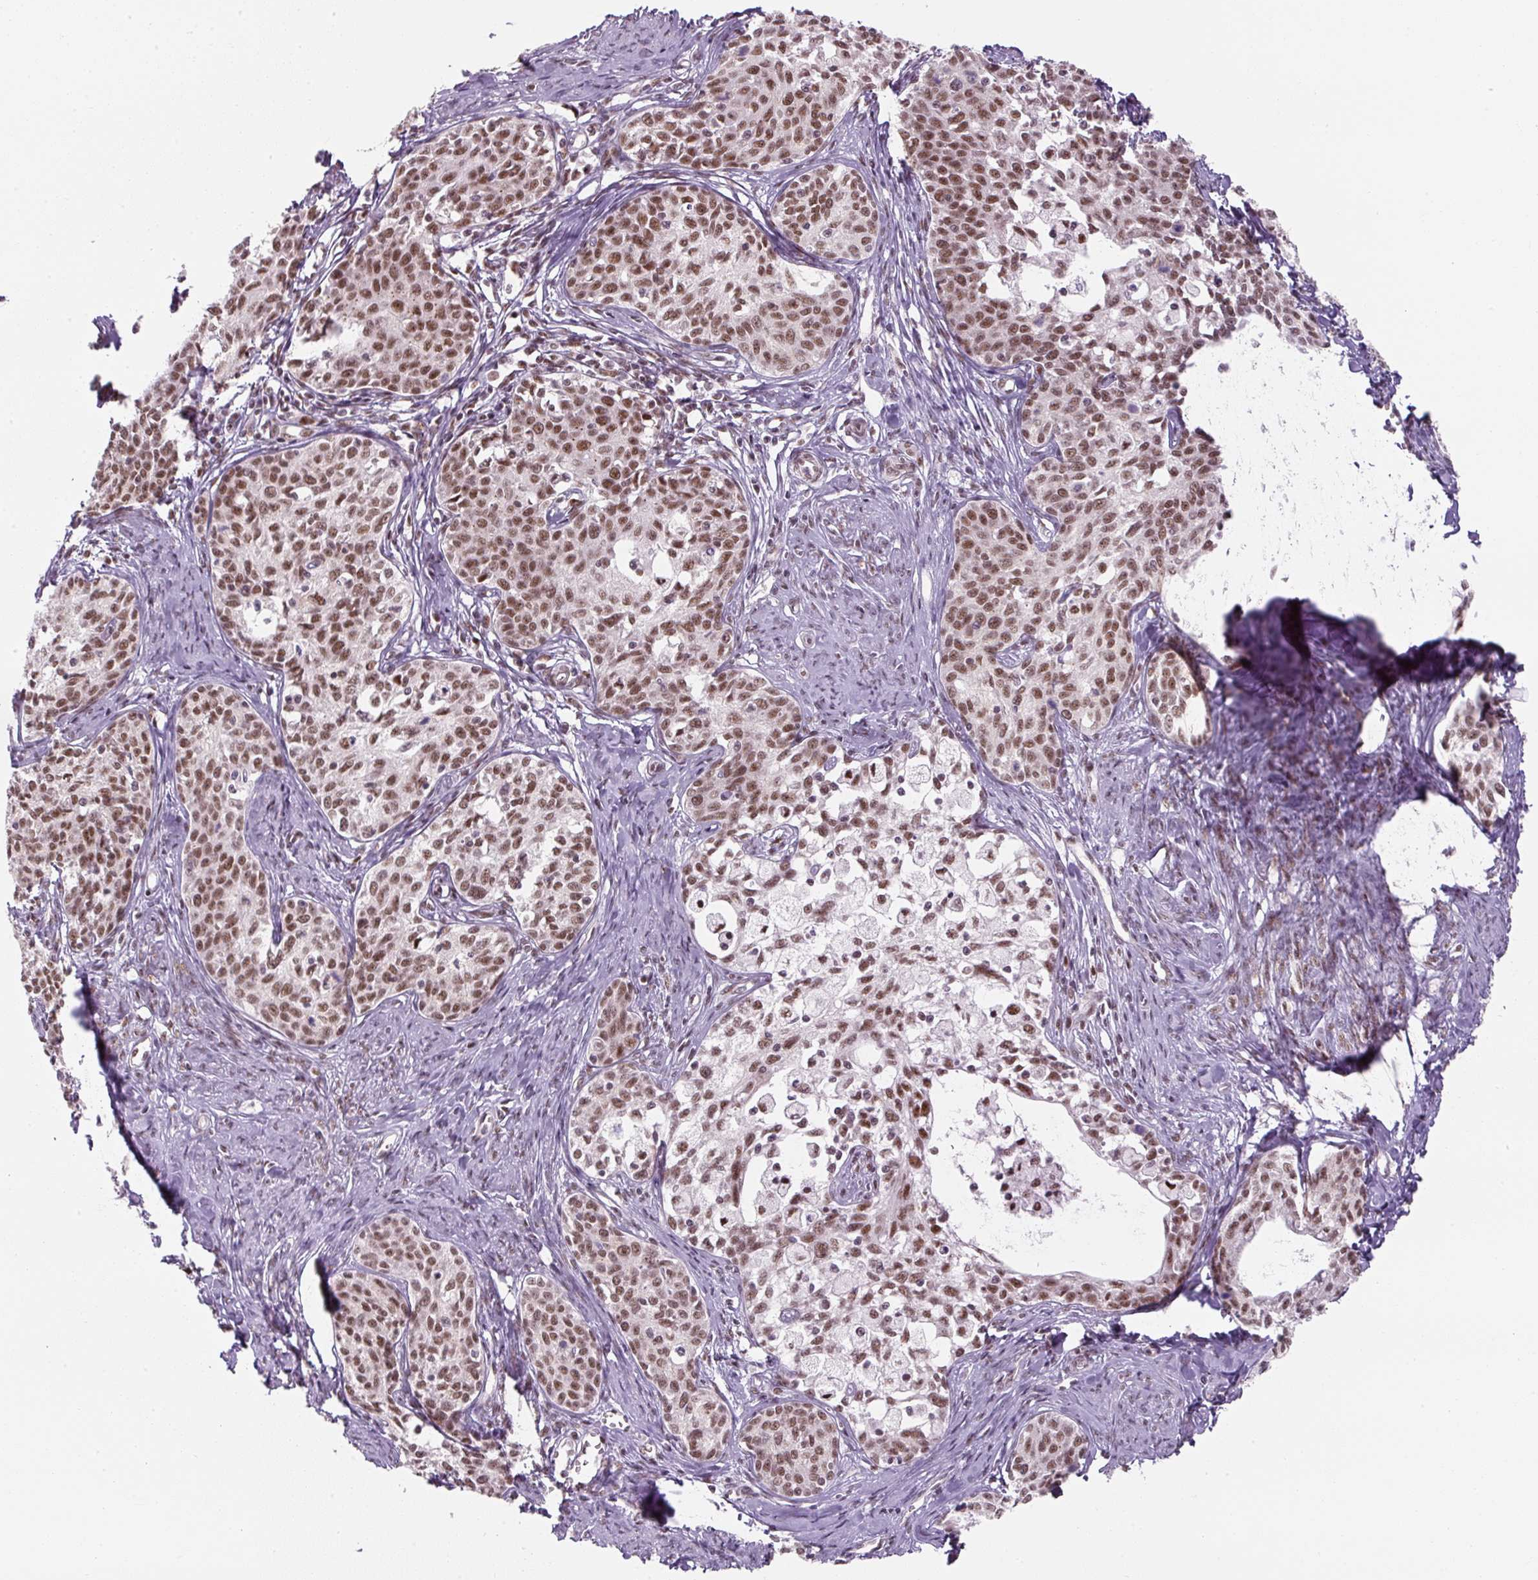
{"staining": {"intensity": "moderate", "quantity": ">75%", "location": "nuclear"}, "tissue": "cervical cancer", "cell_type": "Tumor cells", "image_type": "cancer", "snomed": [{"axis": "morphology", "description": "Squamous cell carcinoma, NOS"}, {"axis": "morphology", "description": "Adenocarcinoma, NOS"}, {"axis": "topography", "description": "Cervix"}], "caption": "Moderate nuclear staining for a protein is seen in approximately >75% of tumor cells of cervical adenocarcinoma using IHC.", "gene": "U2AF2", "patient": {"sex": "female", "age": 52}}